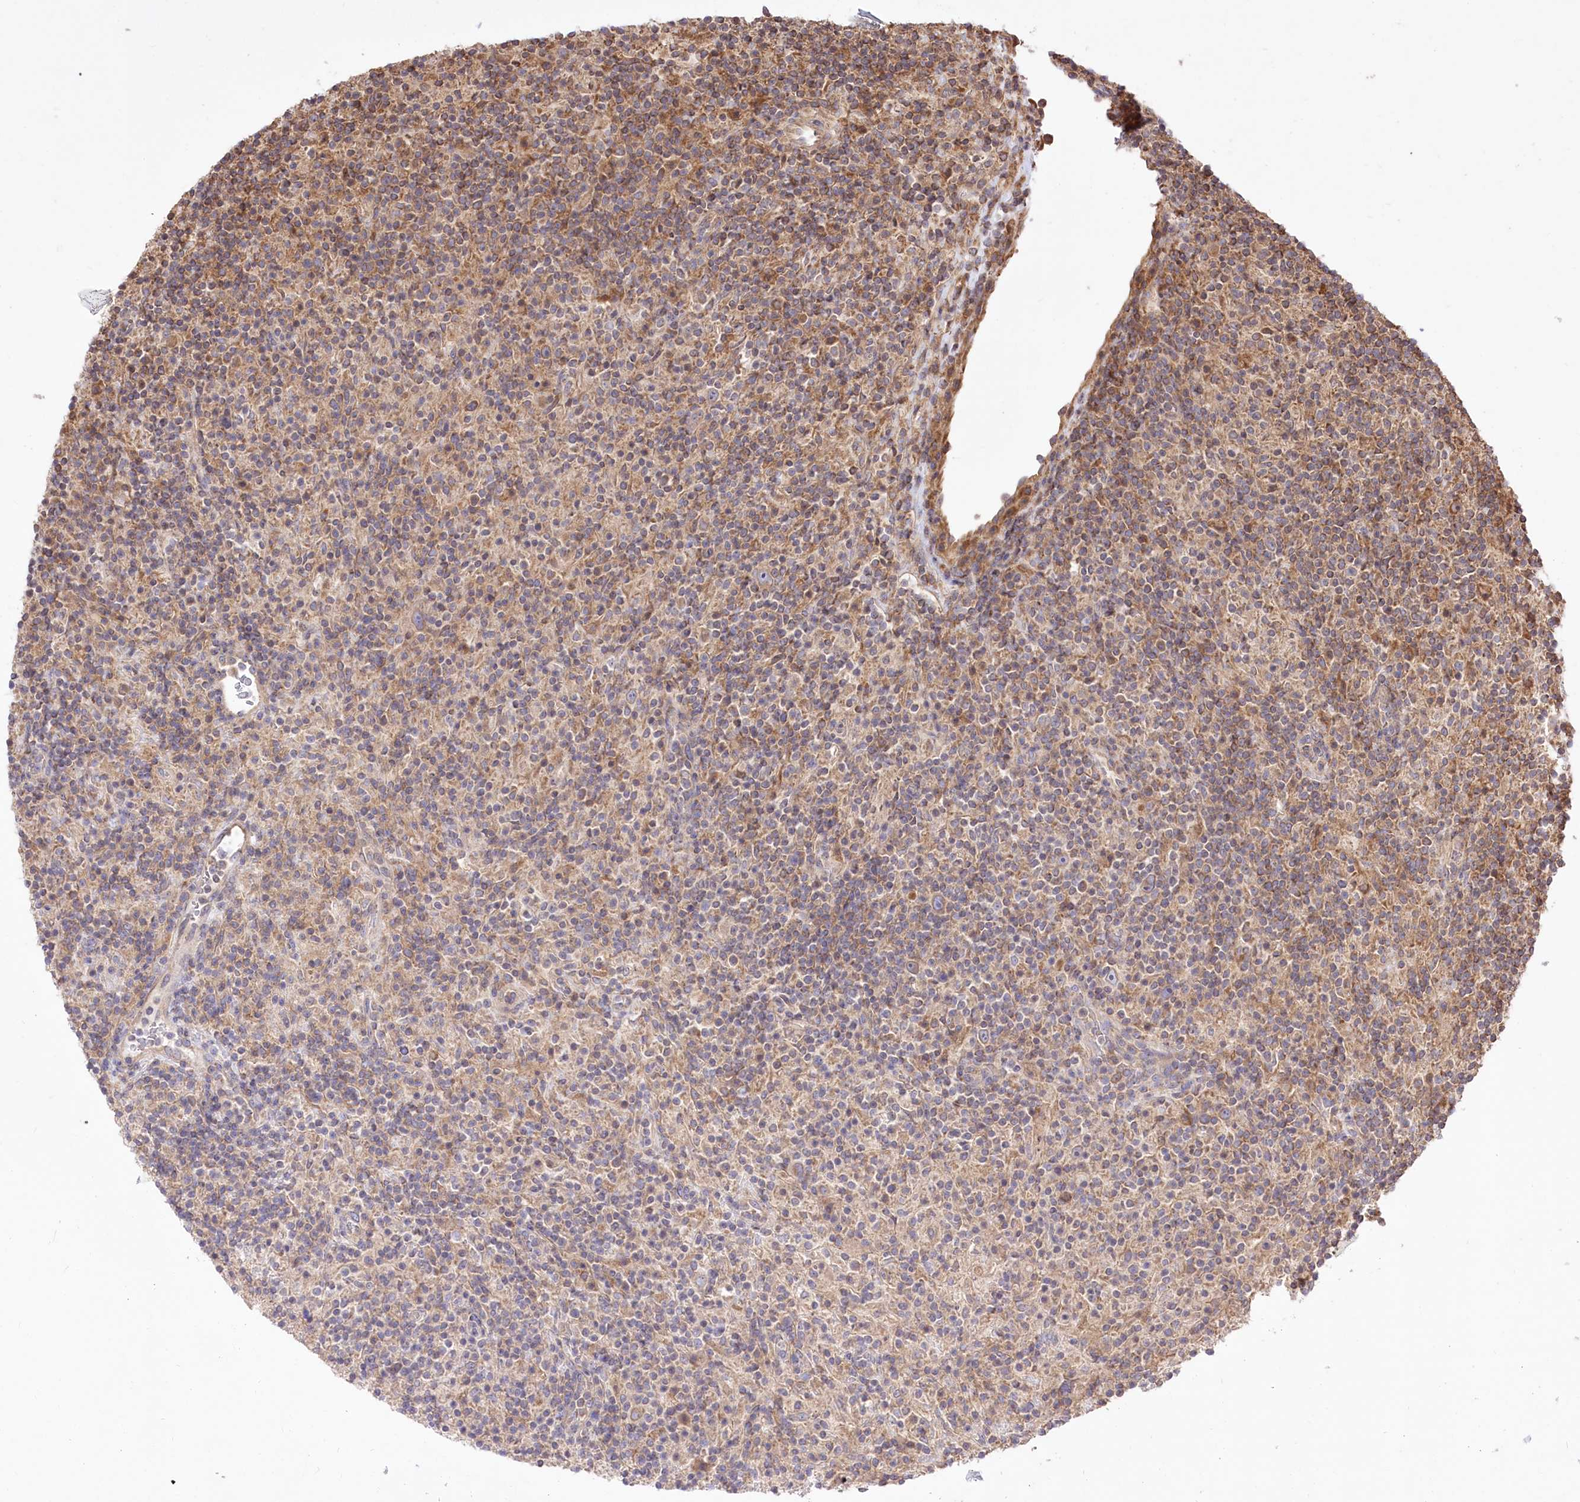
{"staining": {"intensity": "weak", "quantity": "25%-75%", "location": "cytoplasmic/membranous"}, "tissue": "lymphoma", "cell_type": "Tumor cells", "image_type": "cancer", "snomed": [{"axis": "morphology", "description": "Hodgkin's disease, NOS"}, {"axis": "topography", "description": "Lymph node"}], "caption": "Hodgkin's disease stained for a protein shows weak cytoplasmic/membranous positivity in tumor cells.", "gene": "XYLB", "patient": {"sex": "male", "age": 70}}